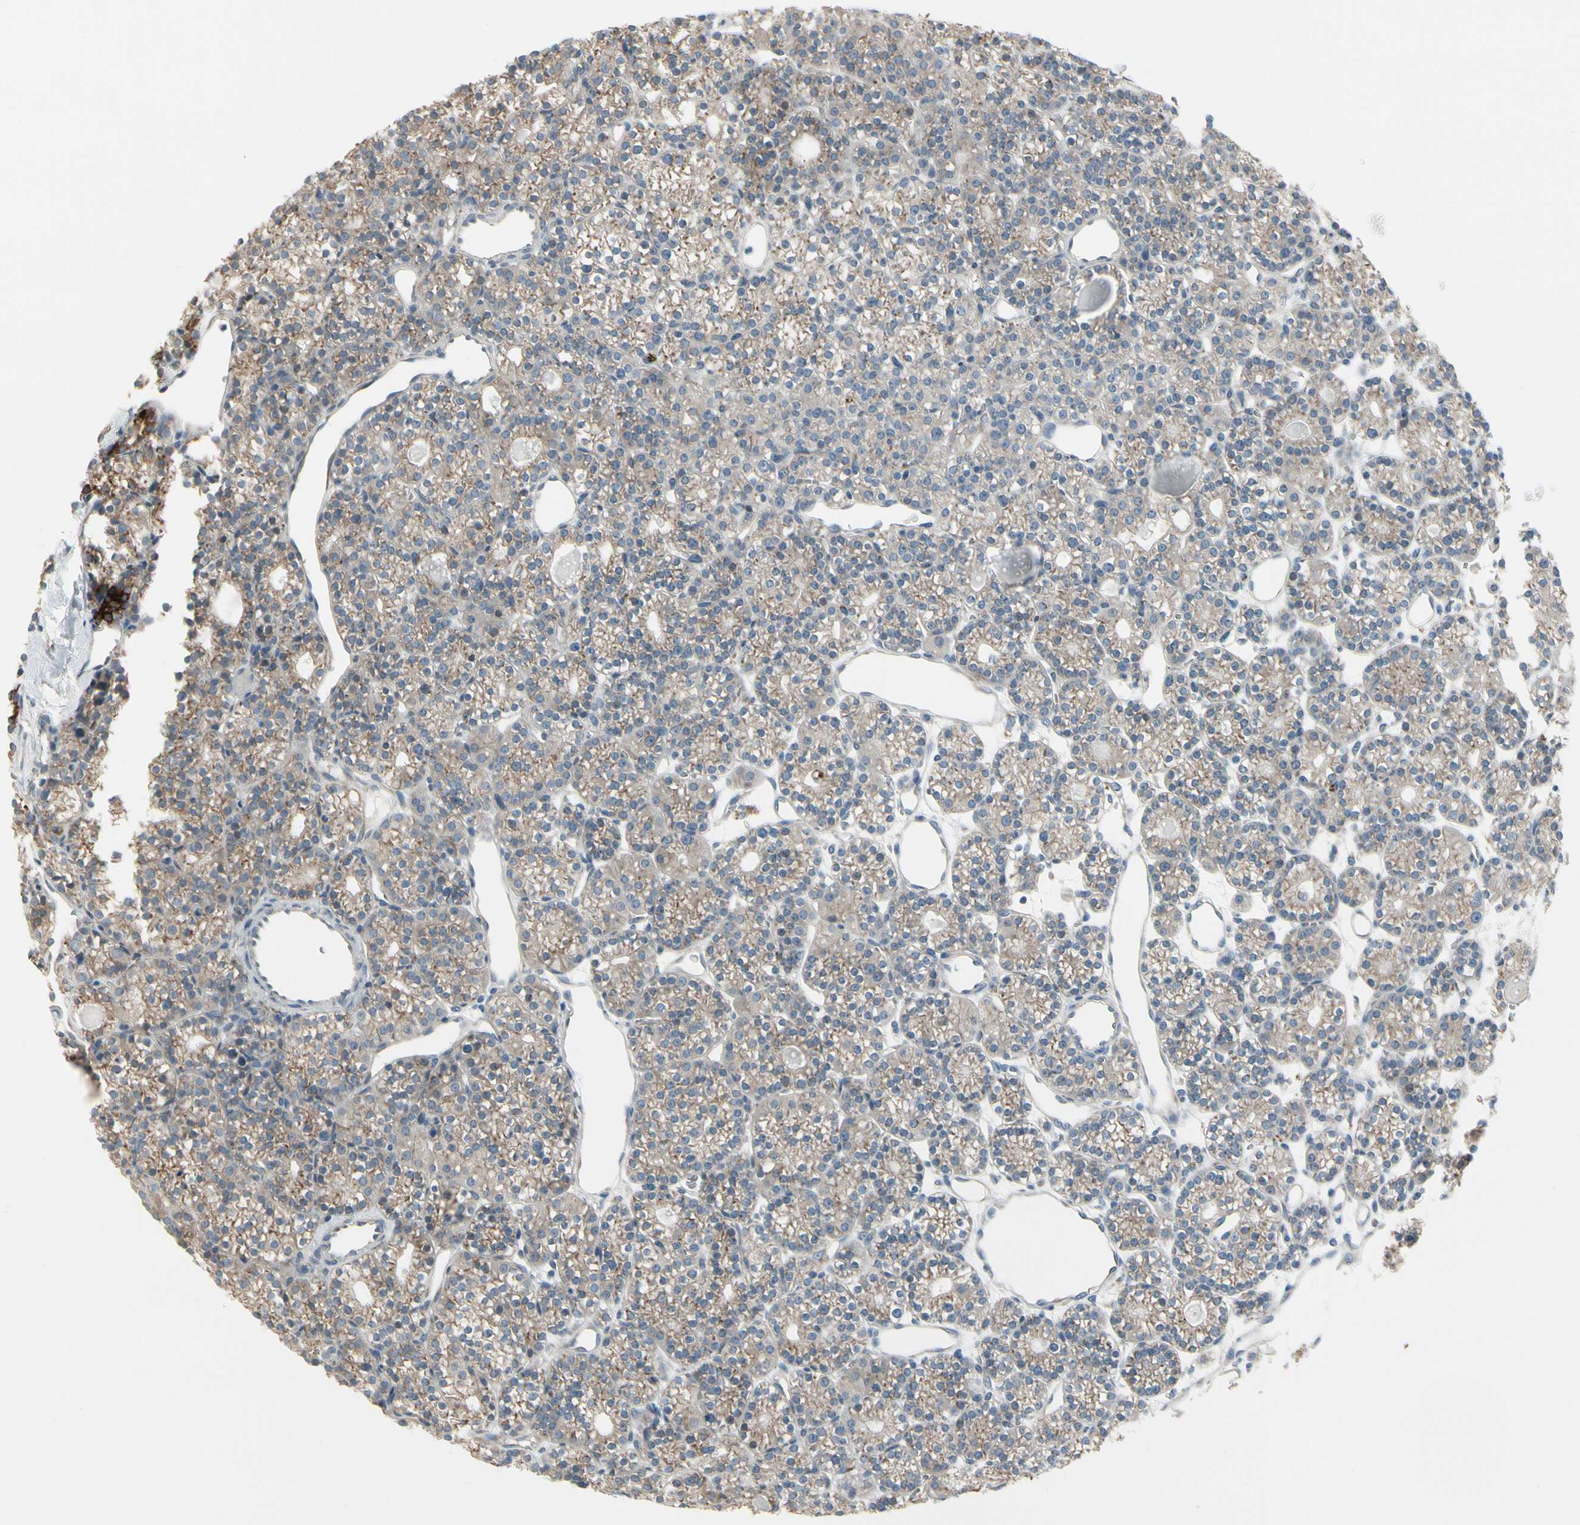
{"staining": {"intensity": "moderate", "quantity": ">75%", "location": "cytoplasmic/membranous"}, "tissue": "parathyroid gland", "cell_type": "Glandular cells", "image_type": "normal", "snomed": [{"axis": "morphology", "description": "Normal tissue, NOS"}, {"axis": "topography", "description": "Parathyroid gland"}], "caption": "This histopathology image exhibits benign parathyroid gland stained with immunohistochemistry to label a protein in brown. The cytoplasmic/membranous of glandular cells show moderate positivity for the protein. Nuclei are counter-stained blue.", "gene": "FNDC3A", "patient": {"sex": "female", "age": 64}}